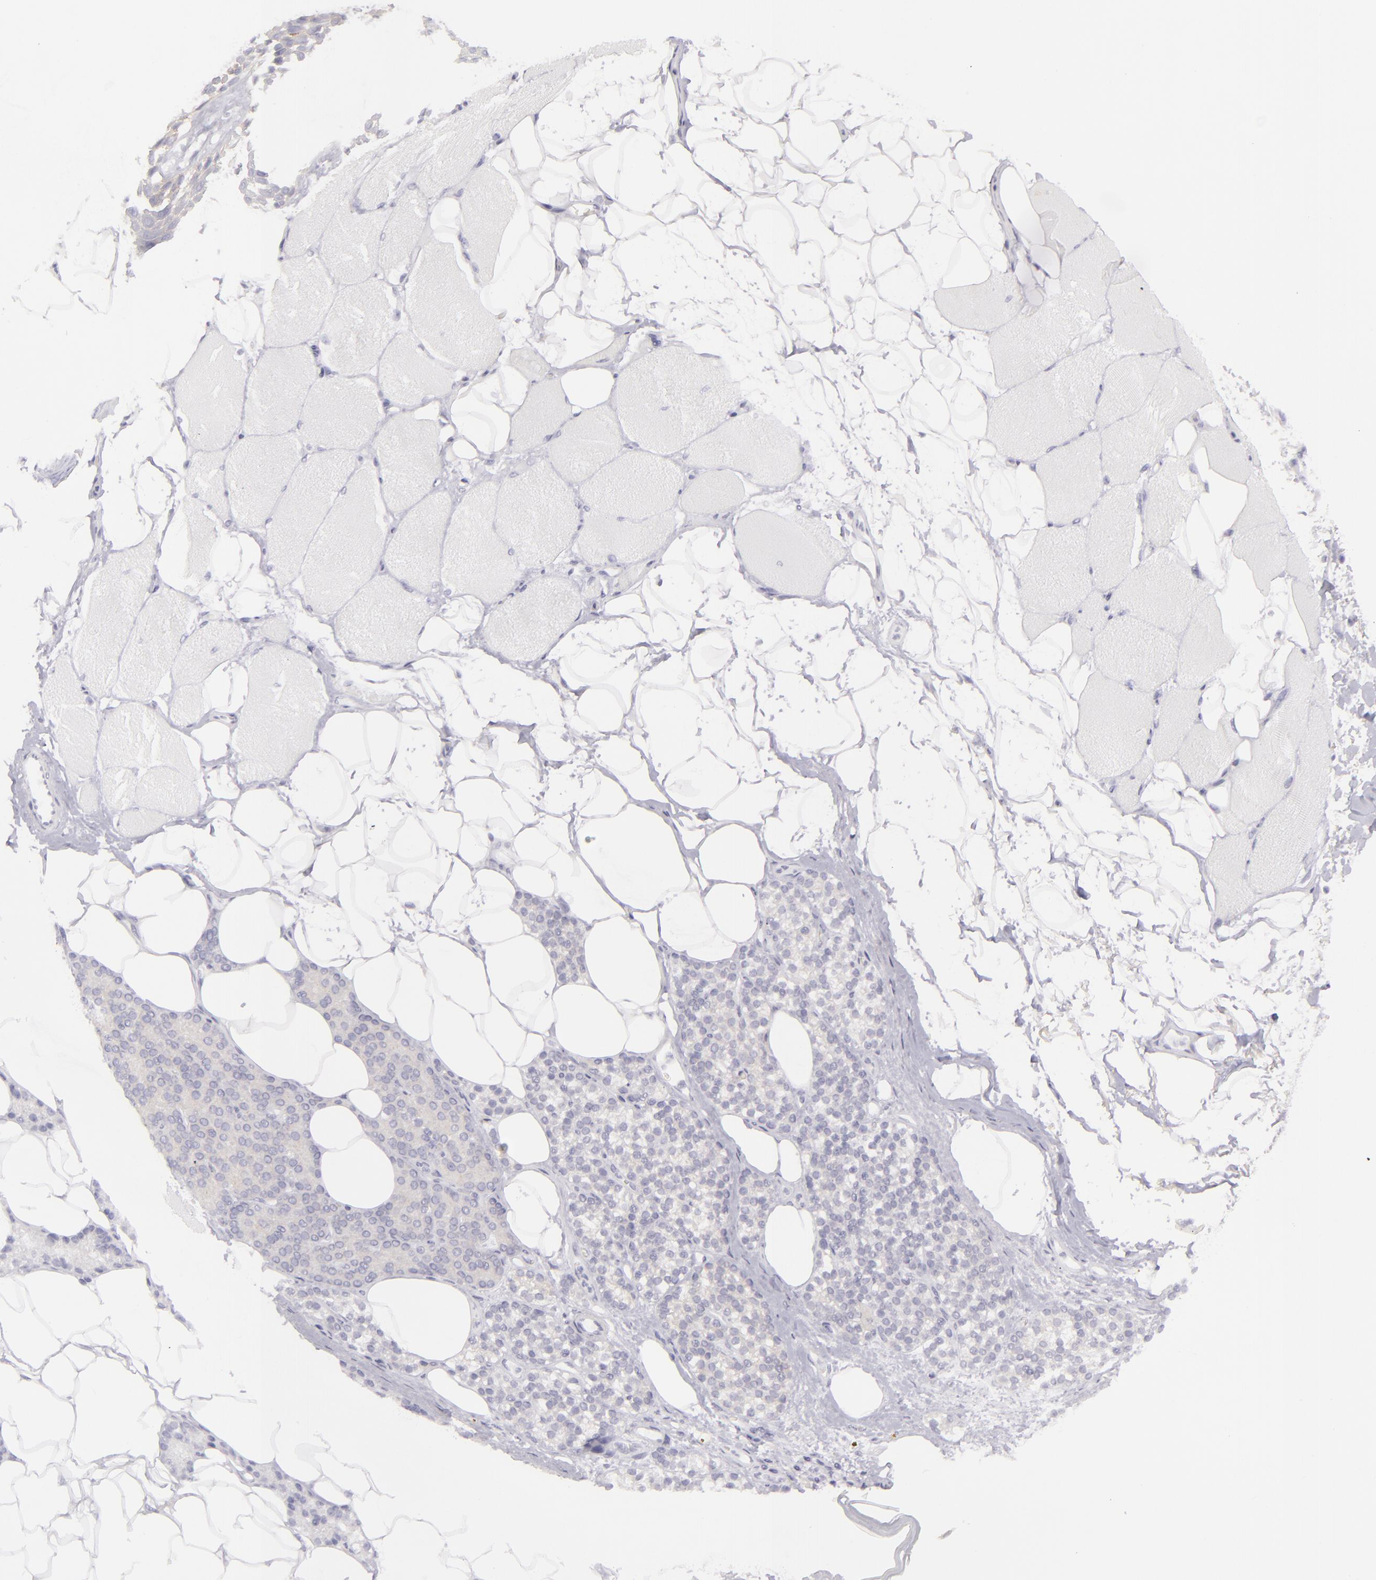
{"staining": {"intensity": "negative", "quantity": "none", "location": "none"}, "tissue": "skeletal muscle", "cell_type": "Myocytes", "image_type": "normal", "snomed": [{"axis": "morphology", "description": "Normal tissue, NOS"}, {"axis": "topography", "description": "Skeletal muscle"}, {"axis": "topography", "description": "Parathyroid gland"}], "caption": "Image shows no significant protein positivity in myocytes of normal skeletal muscle. Nuclei are stained in blue.", "gene": "DLG4", "patient": {"sex": "female", "age": 37}}